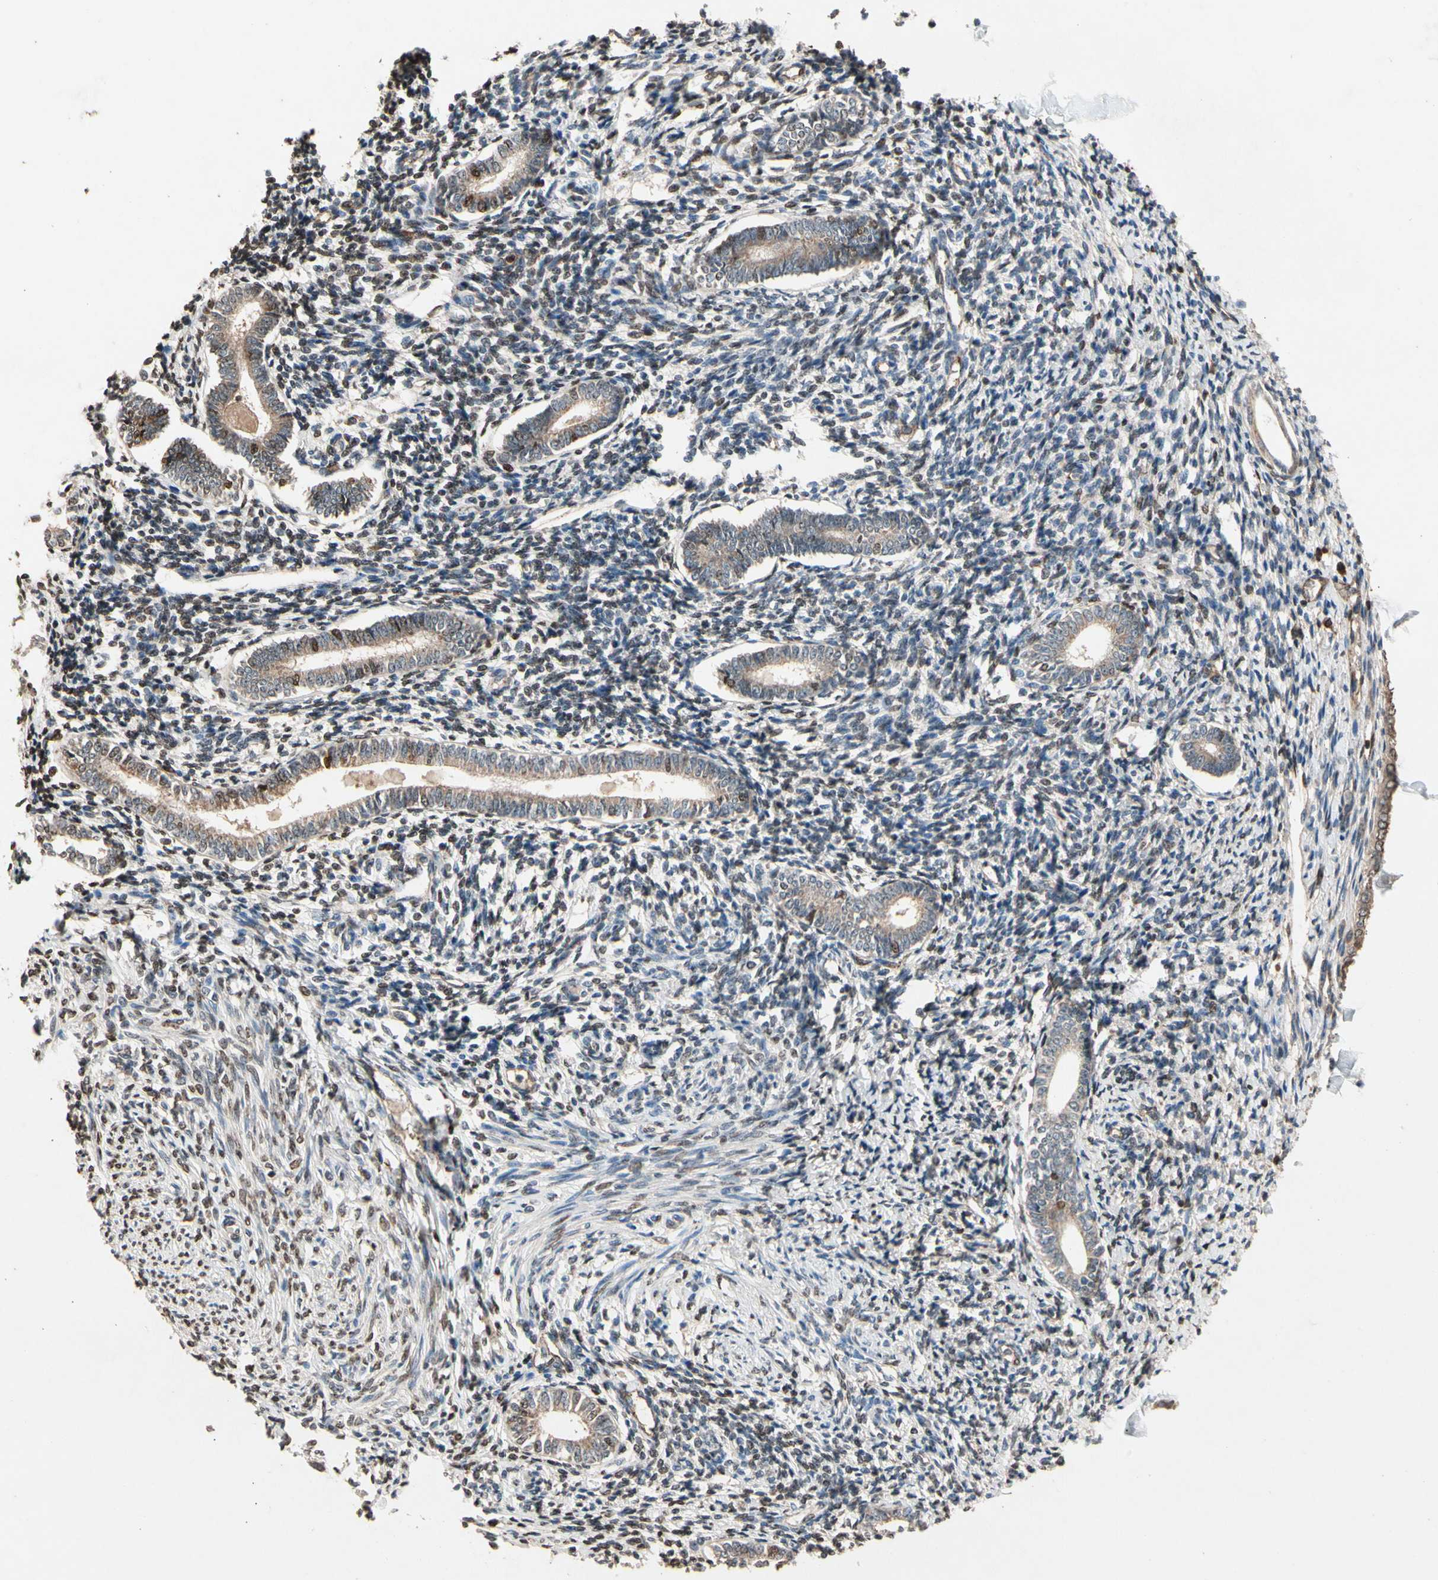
{"staining": {"intensity": "weak", "quantity": ">75%", "location": "cytoplasmic/membranous"}, "tissue": "endometrium", "cell_type": "Cells in endometrial stroma", "image_type": "normal", "snomed": [{"axis": "morphology", "description": "Normal tissue, NOS"}, {"axis": "topography", "description": "Endometrium"}], "caption": "Endometrium stained for a protein (brown) displays weak cytoplasmic/membranous positive positivity in approximately >75% of cells in endometrial stroma.", "gene": "PRDX4", "patient": {"sex": "female", "age": 71}}